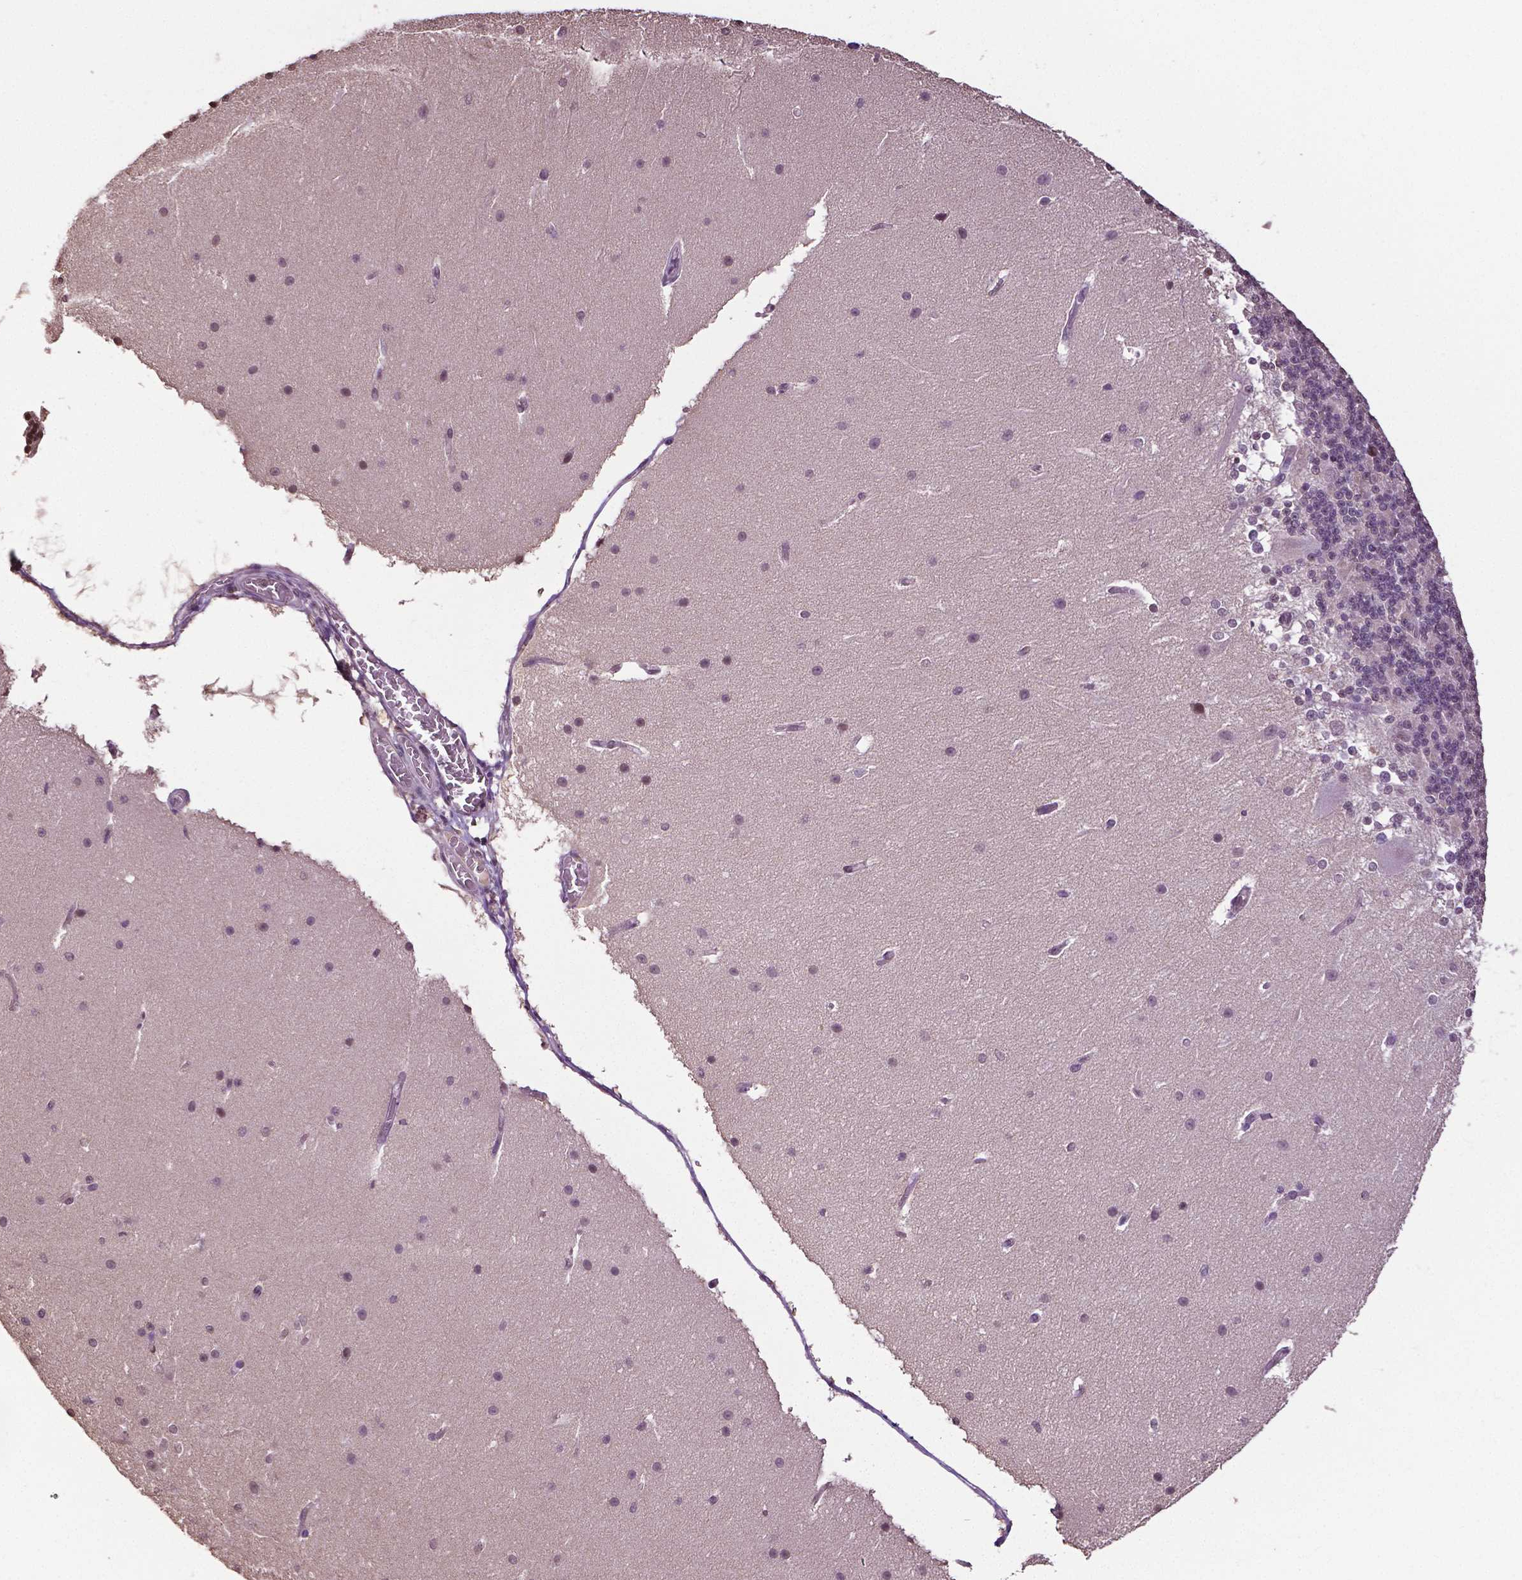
{"staining": {"intensity": "weak", "quantity": "<25%", "location": "nuclear"}, "tissue": "cerebellum", "cell_type": "Cells in granular layer", "image_type": "normal", "snomed": [{"axis": "morphology", "description": "Normal tissue, NOS"}, {"axis": "topography", "description": "Cerebellum"}], "caption": "Immunohistochemistry (IHC) histopathology image of normal cerebellum: human cerebellum stained with DAB reveals no significant protein positivity in cells in granular layer.", "gene": "DLX5", "patient": {"sex": "female", "age": 19}}